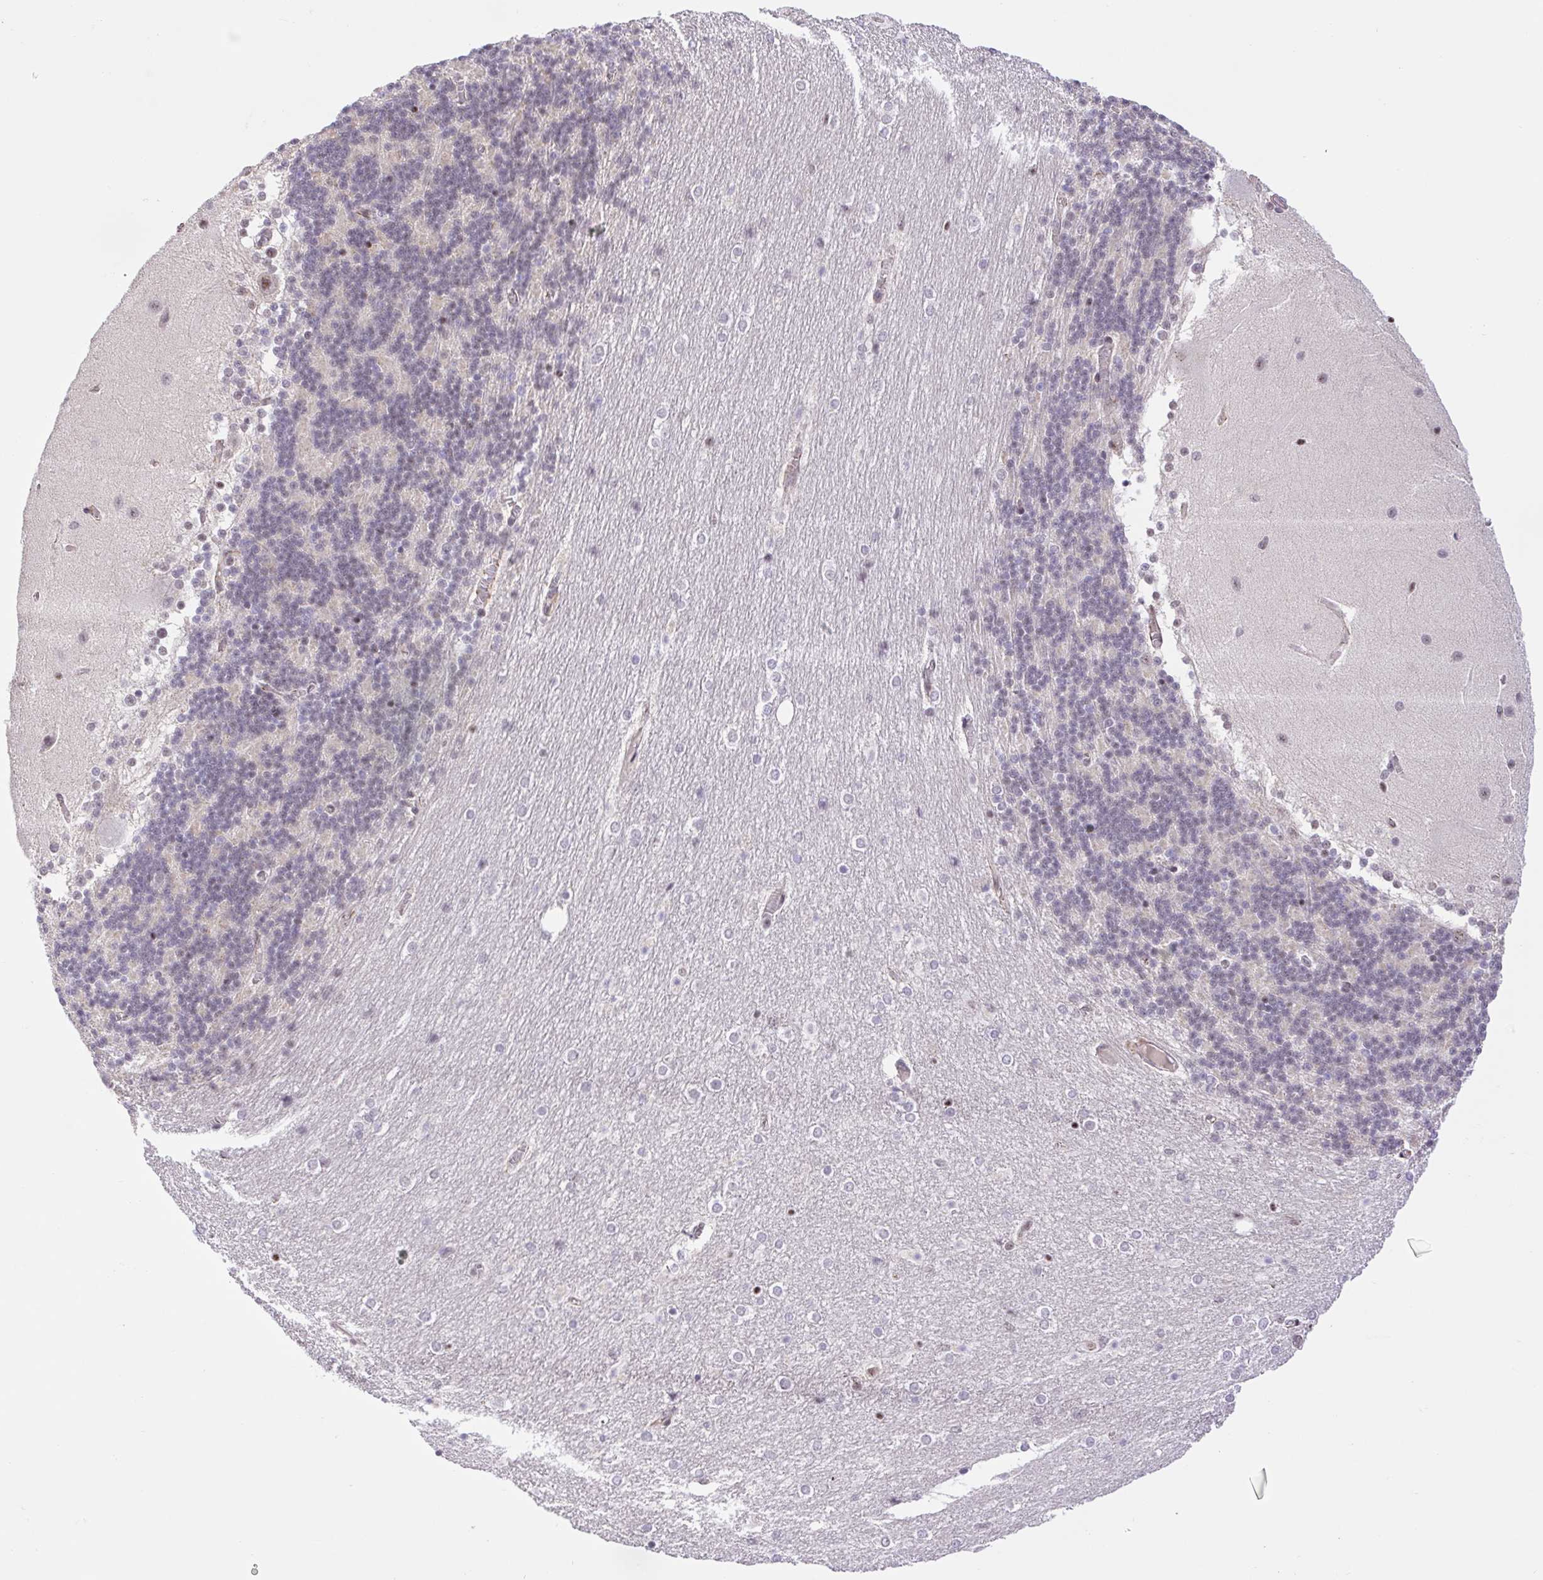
{"staining": {"intensity": "weak", "quantity": "25%-75%", "location": "nuclear"}, "tissue": "cerebellum", "cell_type": "Cells in granular layer", "image_type": "normal", "snomed": [{"axis": "morphology", "description": "Normal tissue, NOS"}, {"axis": "topography", "description": "Cerebellum"}], "caption": "Immunohistochemistry (DAB (3,3'-diaminobenzidine)) staining of normal cerebellum demonstrates weak nuclear protein staining in approximately 25%-75% of cells in granular layer.", "gene": "ERG", "patient": {"sex": "female", "age": 54}}